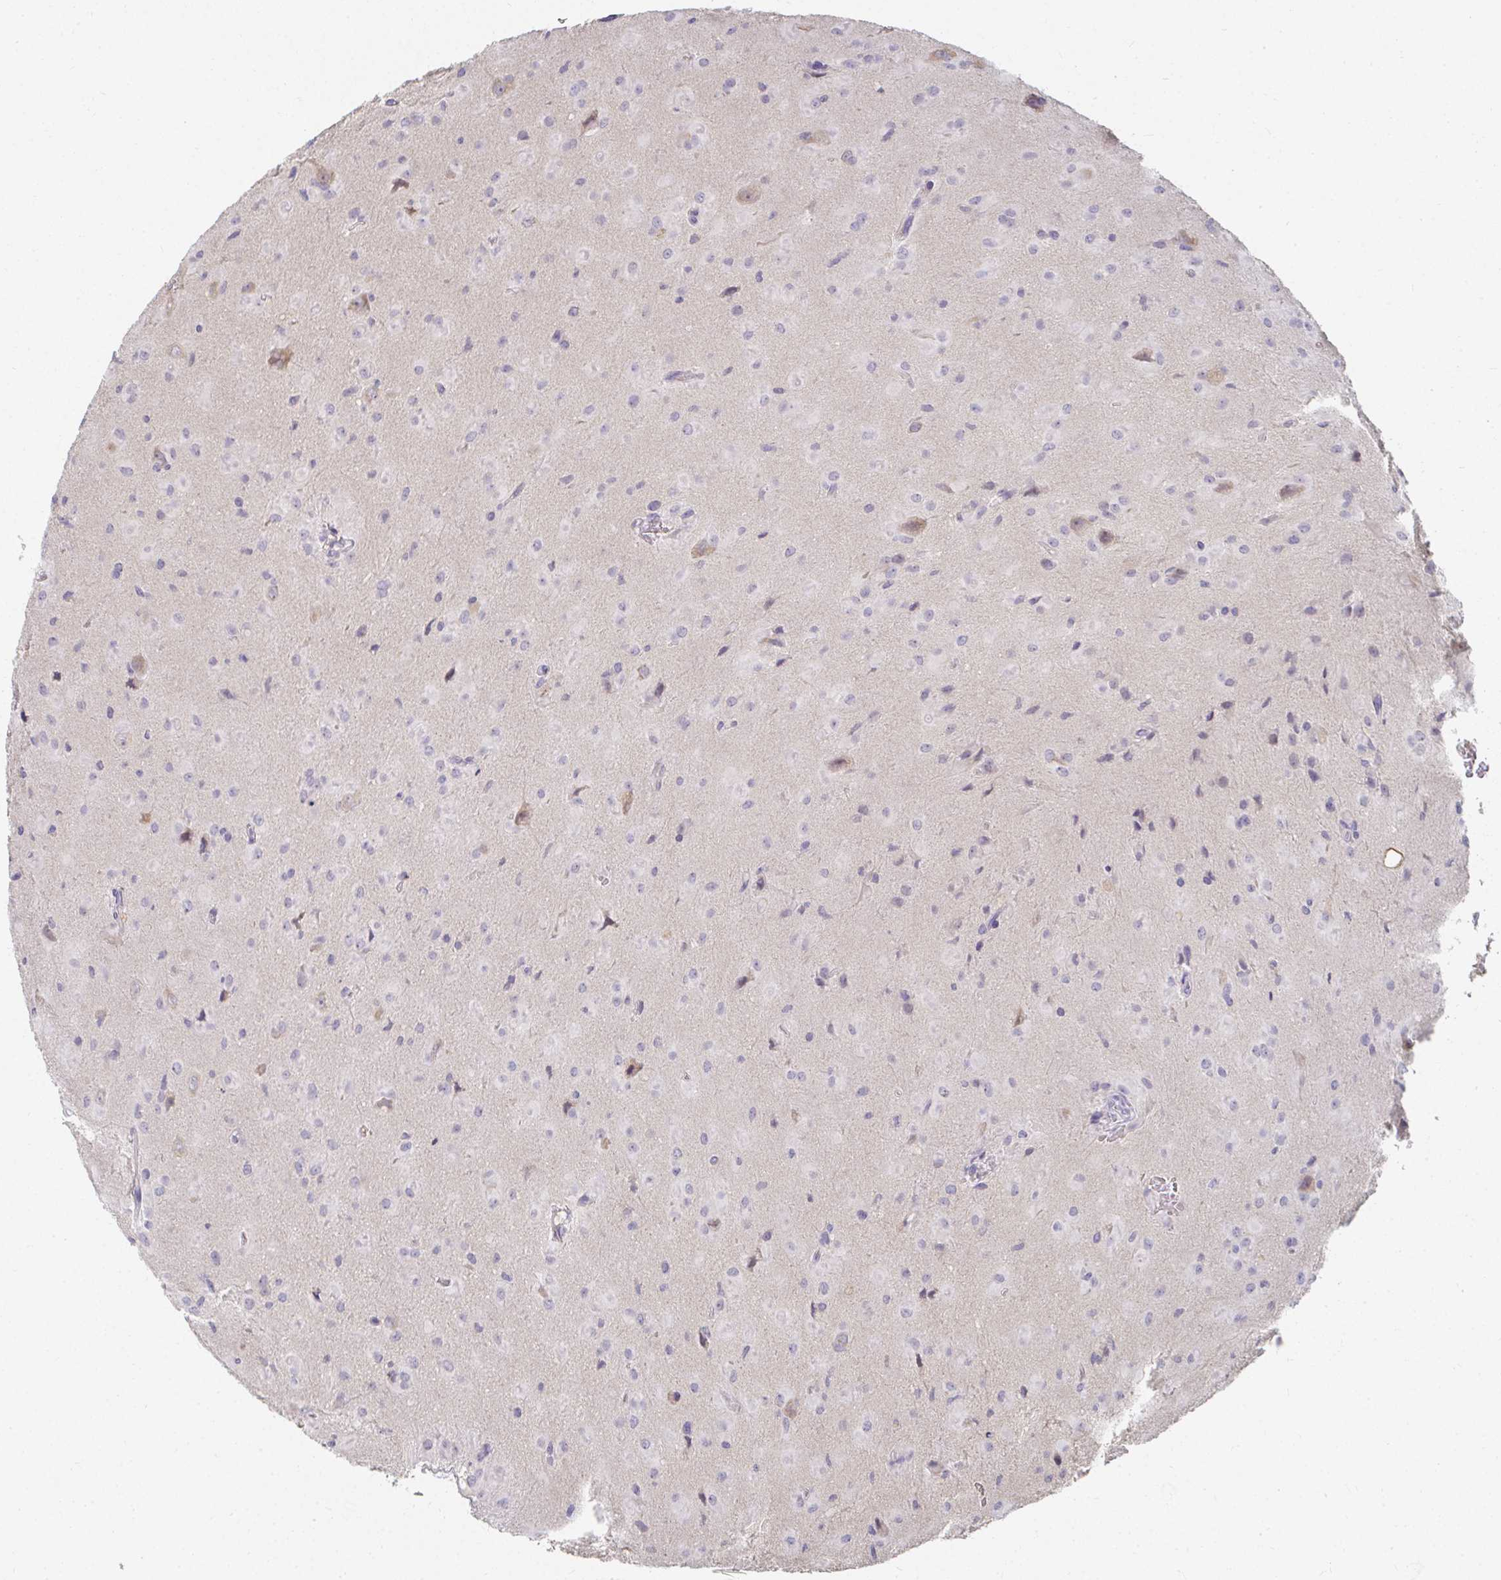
{"staining": {"intensity": "negative", "quantity": "none", "location": "none"}, "tissue": "glioma", "cell_type": "Tumor cells", "image_type": "cancer", "snomed": [{"axis": "morphology", "description": "Glioma, malignant, Low grade"}, {"axis": "topography", "description": "Brain"}], "caption": "IHC photomicrograph of human glioma stained for a protein (brown), which reveals no expression in tumor cells.", "gene": "LOXL4", "patient": {"sex": "male", "age": 58}}